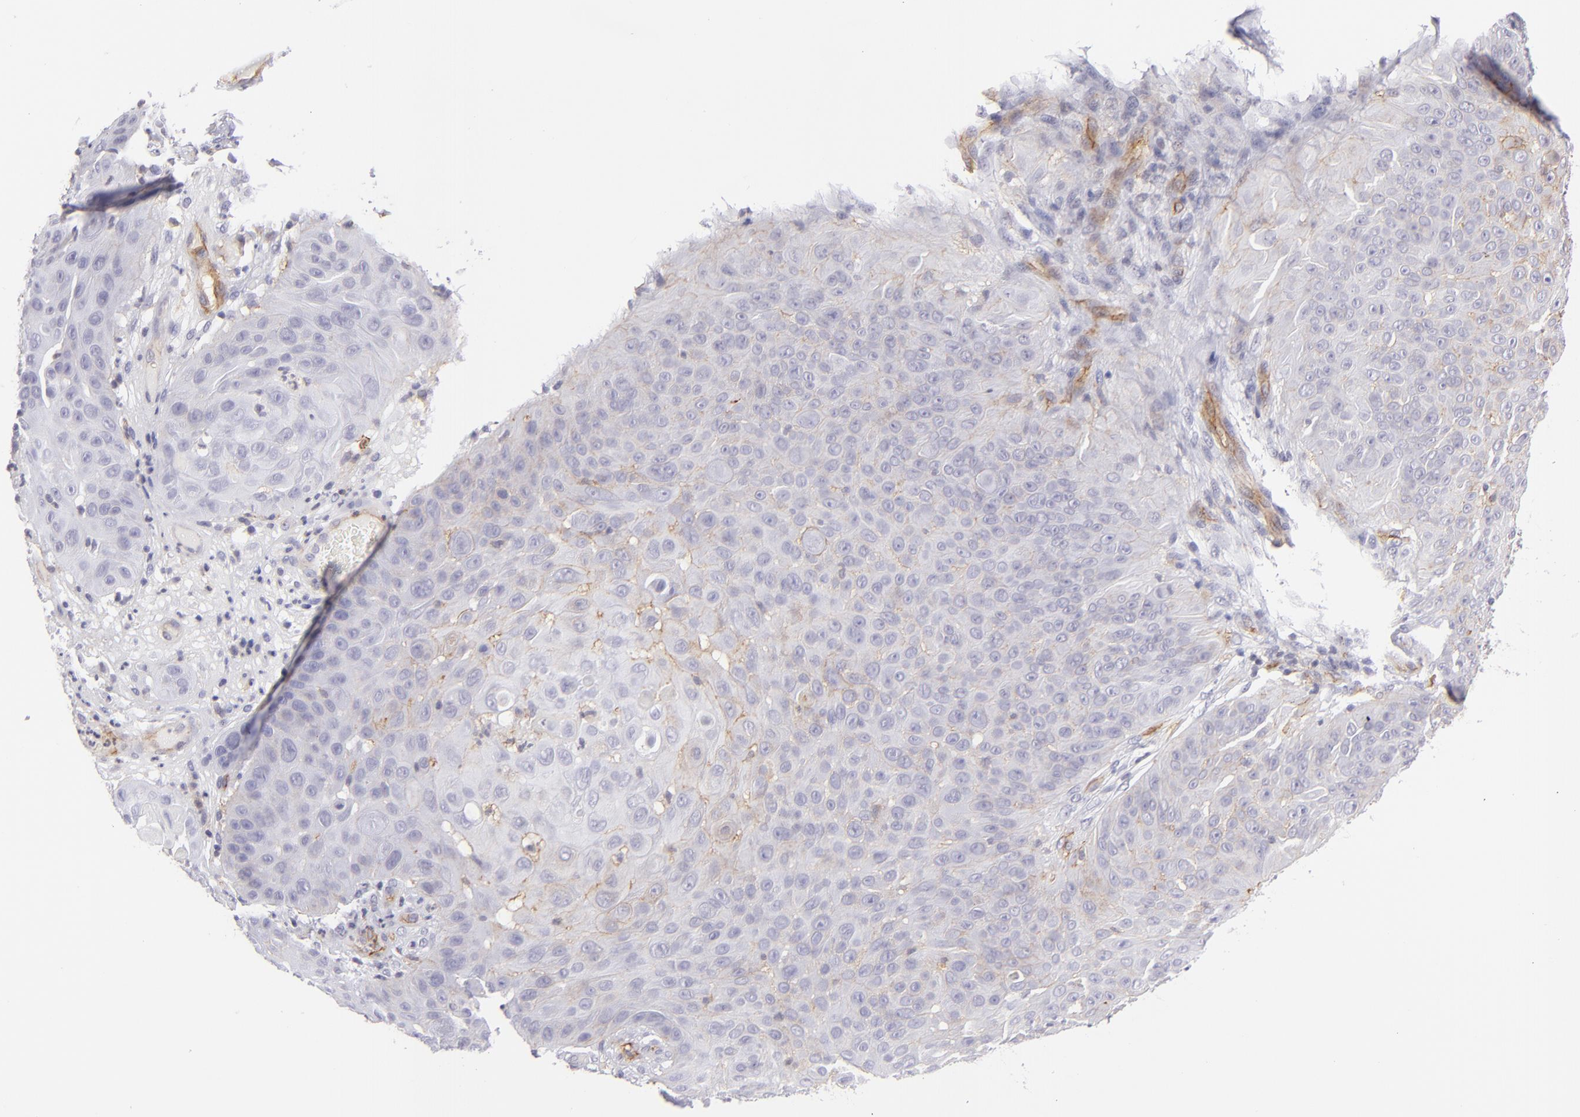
{"staining": {"intensity": "moderate", "quantity": "25%-75%", "location": "cytoplasmic/membranous"}, "tissue": "skin cancer", "cell_type": "Tumor cells", "image_type": "cancer", "snomed": [{"axis": "morphology", "description": "Squamous cell carcinoma, NOS"}, {"axis": "topography", "description": "Skin"}], "caption": "Immunohistochemistry (DAB (3,3'-diaminobenzidine)) staining of skin squamous cell carcinoma reveals moderate cytoplasmic/membranous protein staining in approximately 25%-75% of tumor cells.", "gene": "THBD", "patient": {"sex": "male", "age": 82}}